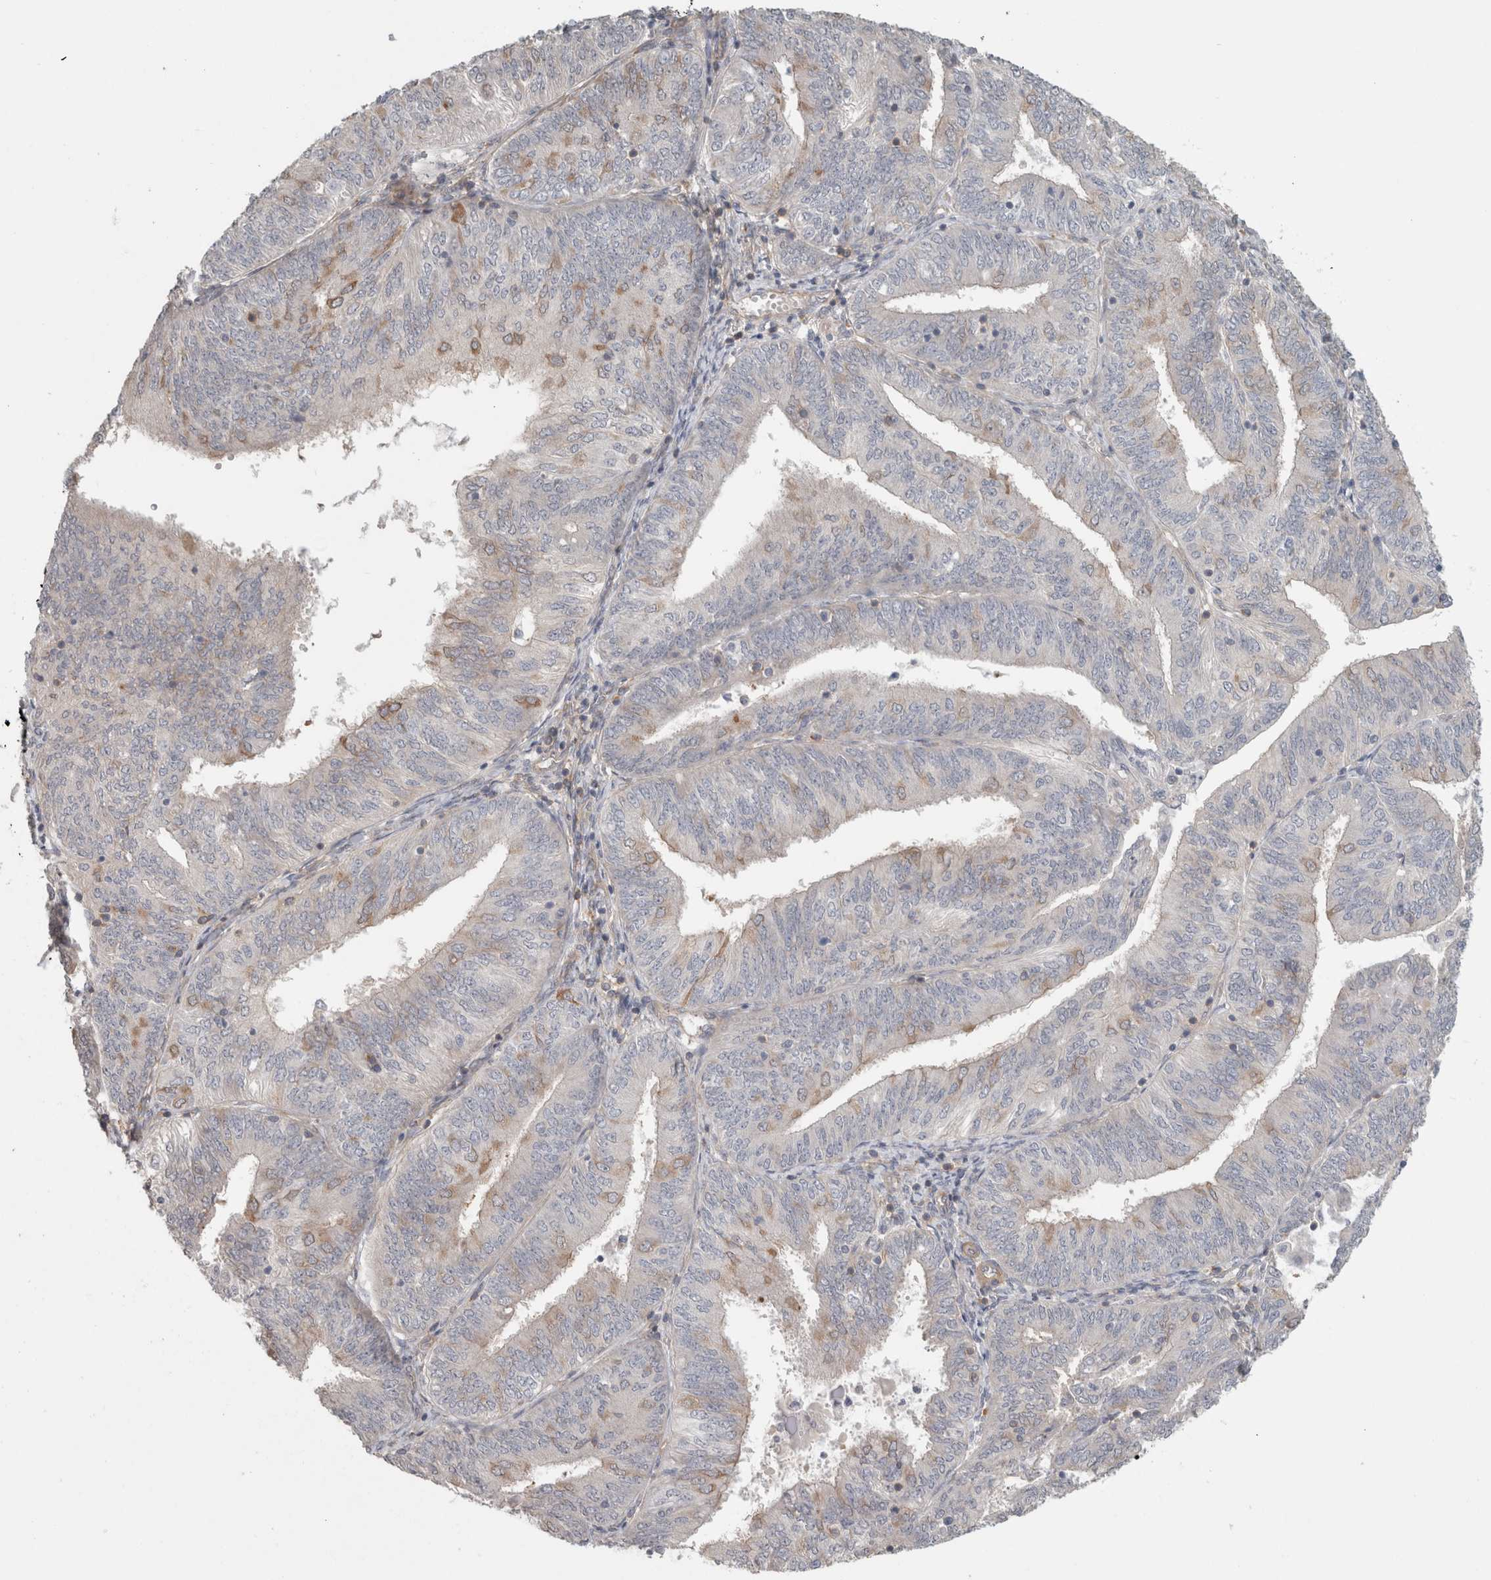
{"staining": {"intensity": "weak", "quantity": "<25%", "location": "cytoplasmic/membranous"}, "tissue": "endometrial cancer", "cell_type": "Tumor cells", "image_type": "cancer", "snomed": [{"axis": "morphology", "description": "Adenocarcinoma, NOS"}, {"axis": "topography", "description": "Endometrium"}], "caption": "Human adenocarcinoma (endometrial) stained for a protein using immunohistochemistry exhibits no positivity in tumor cells.", "gene": "RASAL2", "patient": {"sex": "female", "age": 58}}